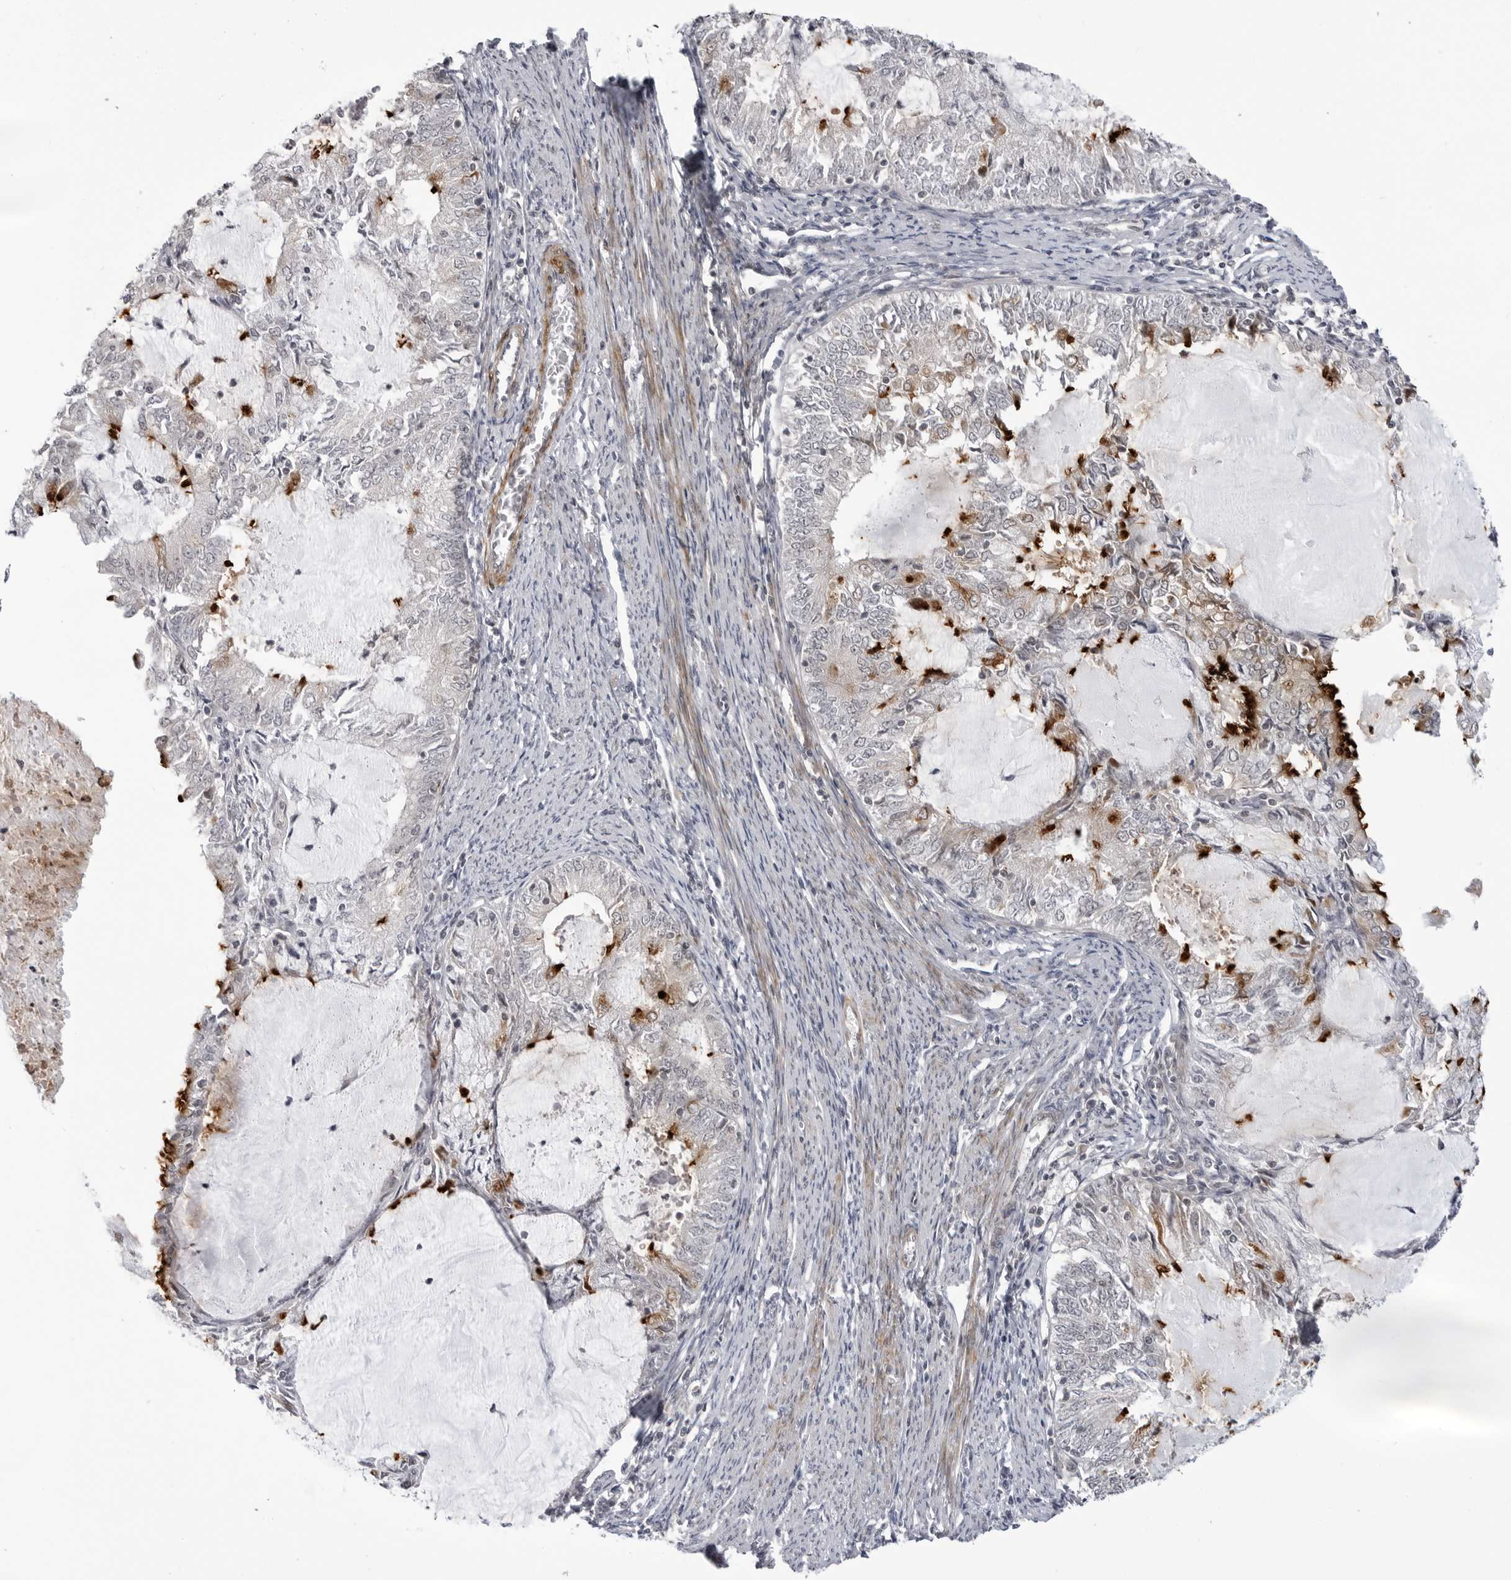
{"staining": {"intensity": "strong", "quantity": "<25%", "location": "cytoplasmic/membranous"}, "tissue": "endometrial cancer", "cell_type": "Tumor cells", "image_type": "cancer", "snomed": [{"axis": "morphology", "description": "Adenocarcinoma, NOS"}, {"axis": "topography", "description": "Endometrium"}], "caption": "The immunohistochemical stain shows strong cytoplasmic/membranous positivity in tumor cells of endometrial adenocarcinoma tissue.", "gene": "ADAMTS5", "patient": {"sex": "female", "age": 57}}